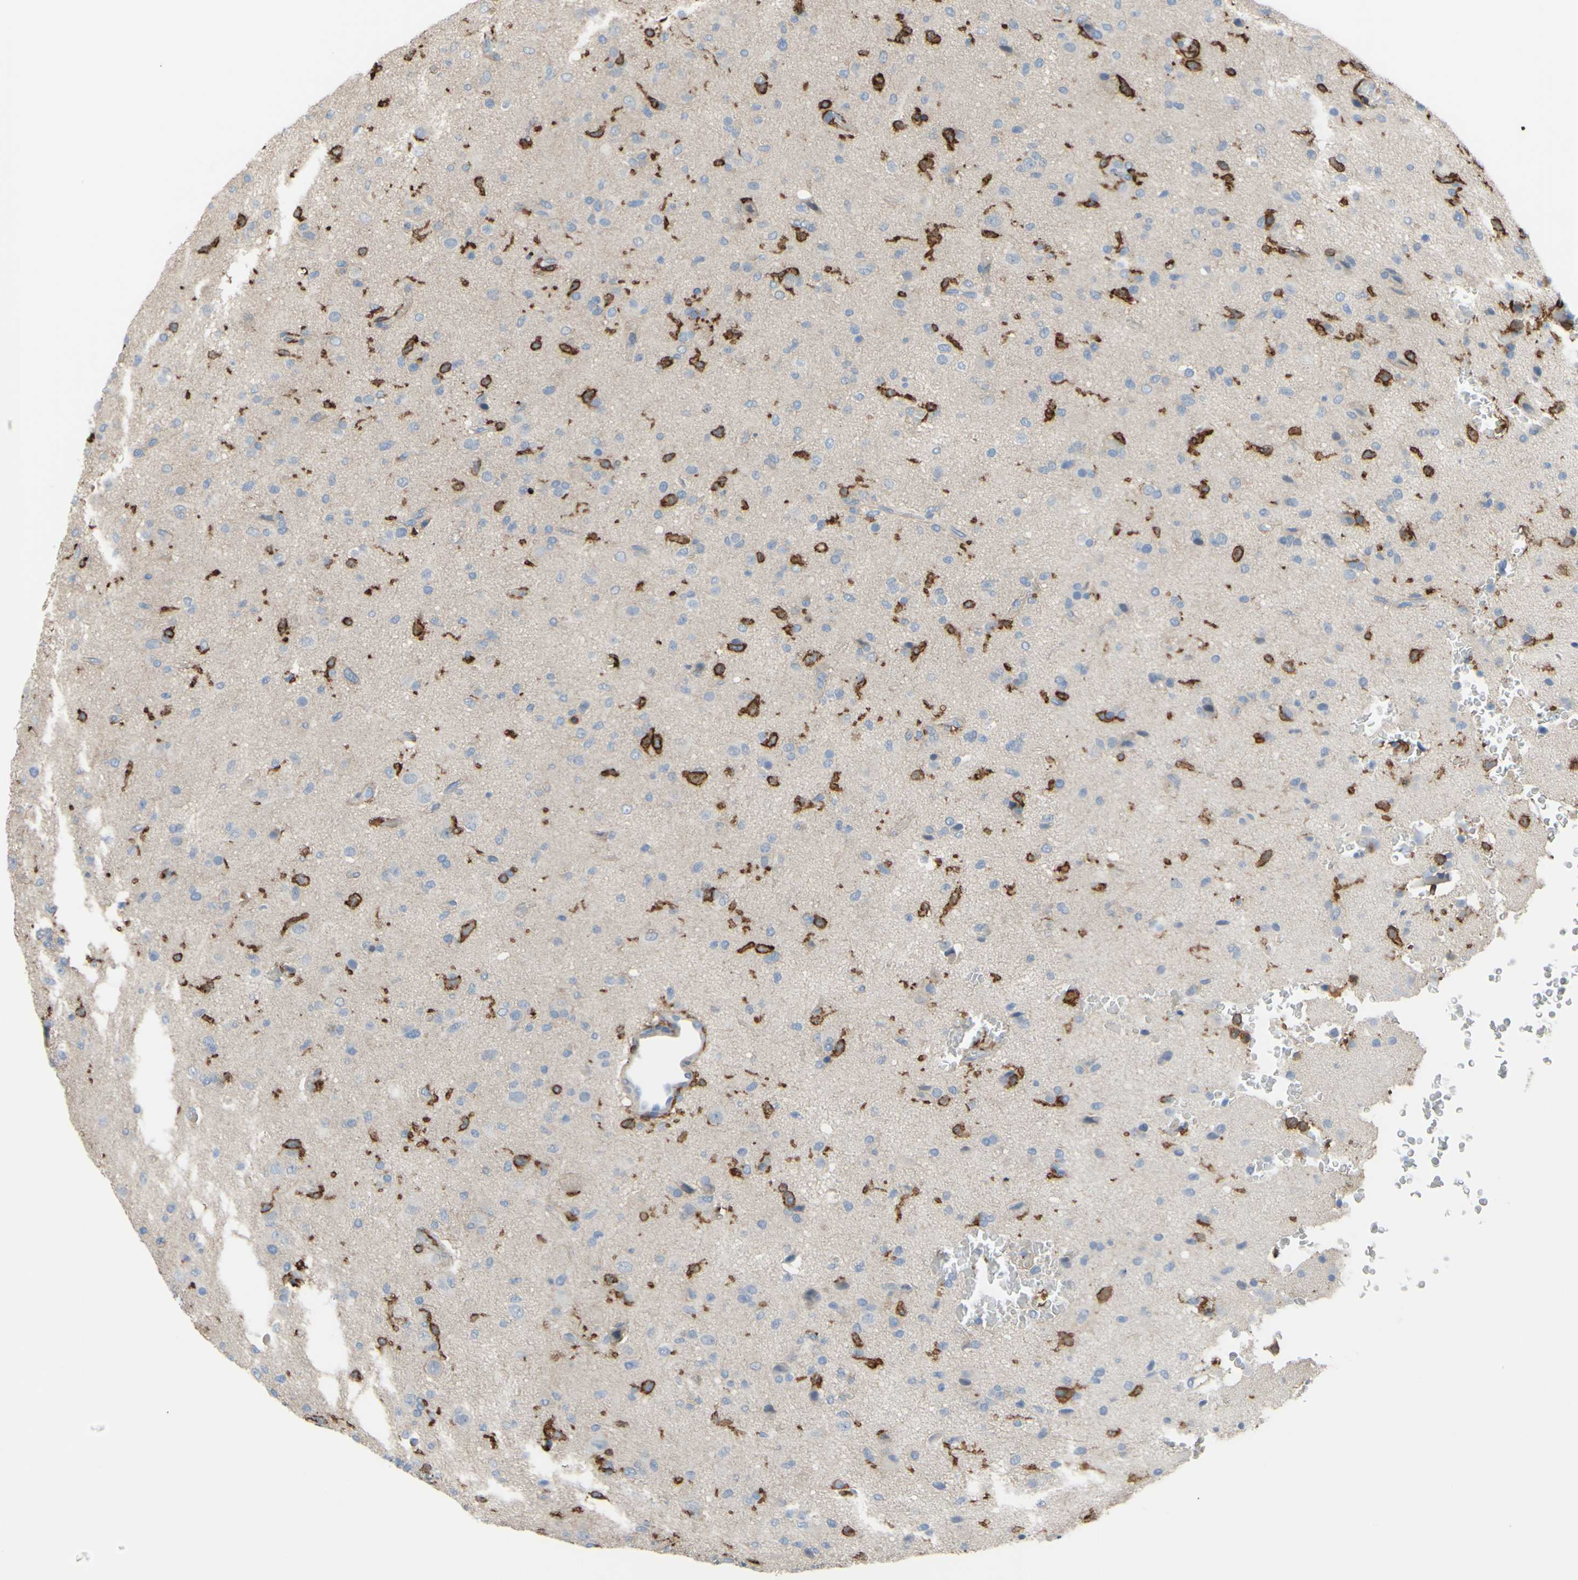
{"staining": {"intensity": "negative", "quantity": "none", "location": "none"}, "tissue": "glioma", "cell_type": "Tumor cells", "image_type": "cancer", "snomed": [{"axis": "morphology", "description": "Glioma, malignant, High grade"}, {"axis": "topography", "description": "Brain"}], "caption": "Tumor cells are negative for protein expression in human glioma.", "gene": "FCGR2A", "patient": {"sex": "male", "age": 71}}